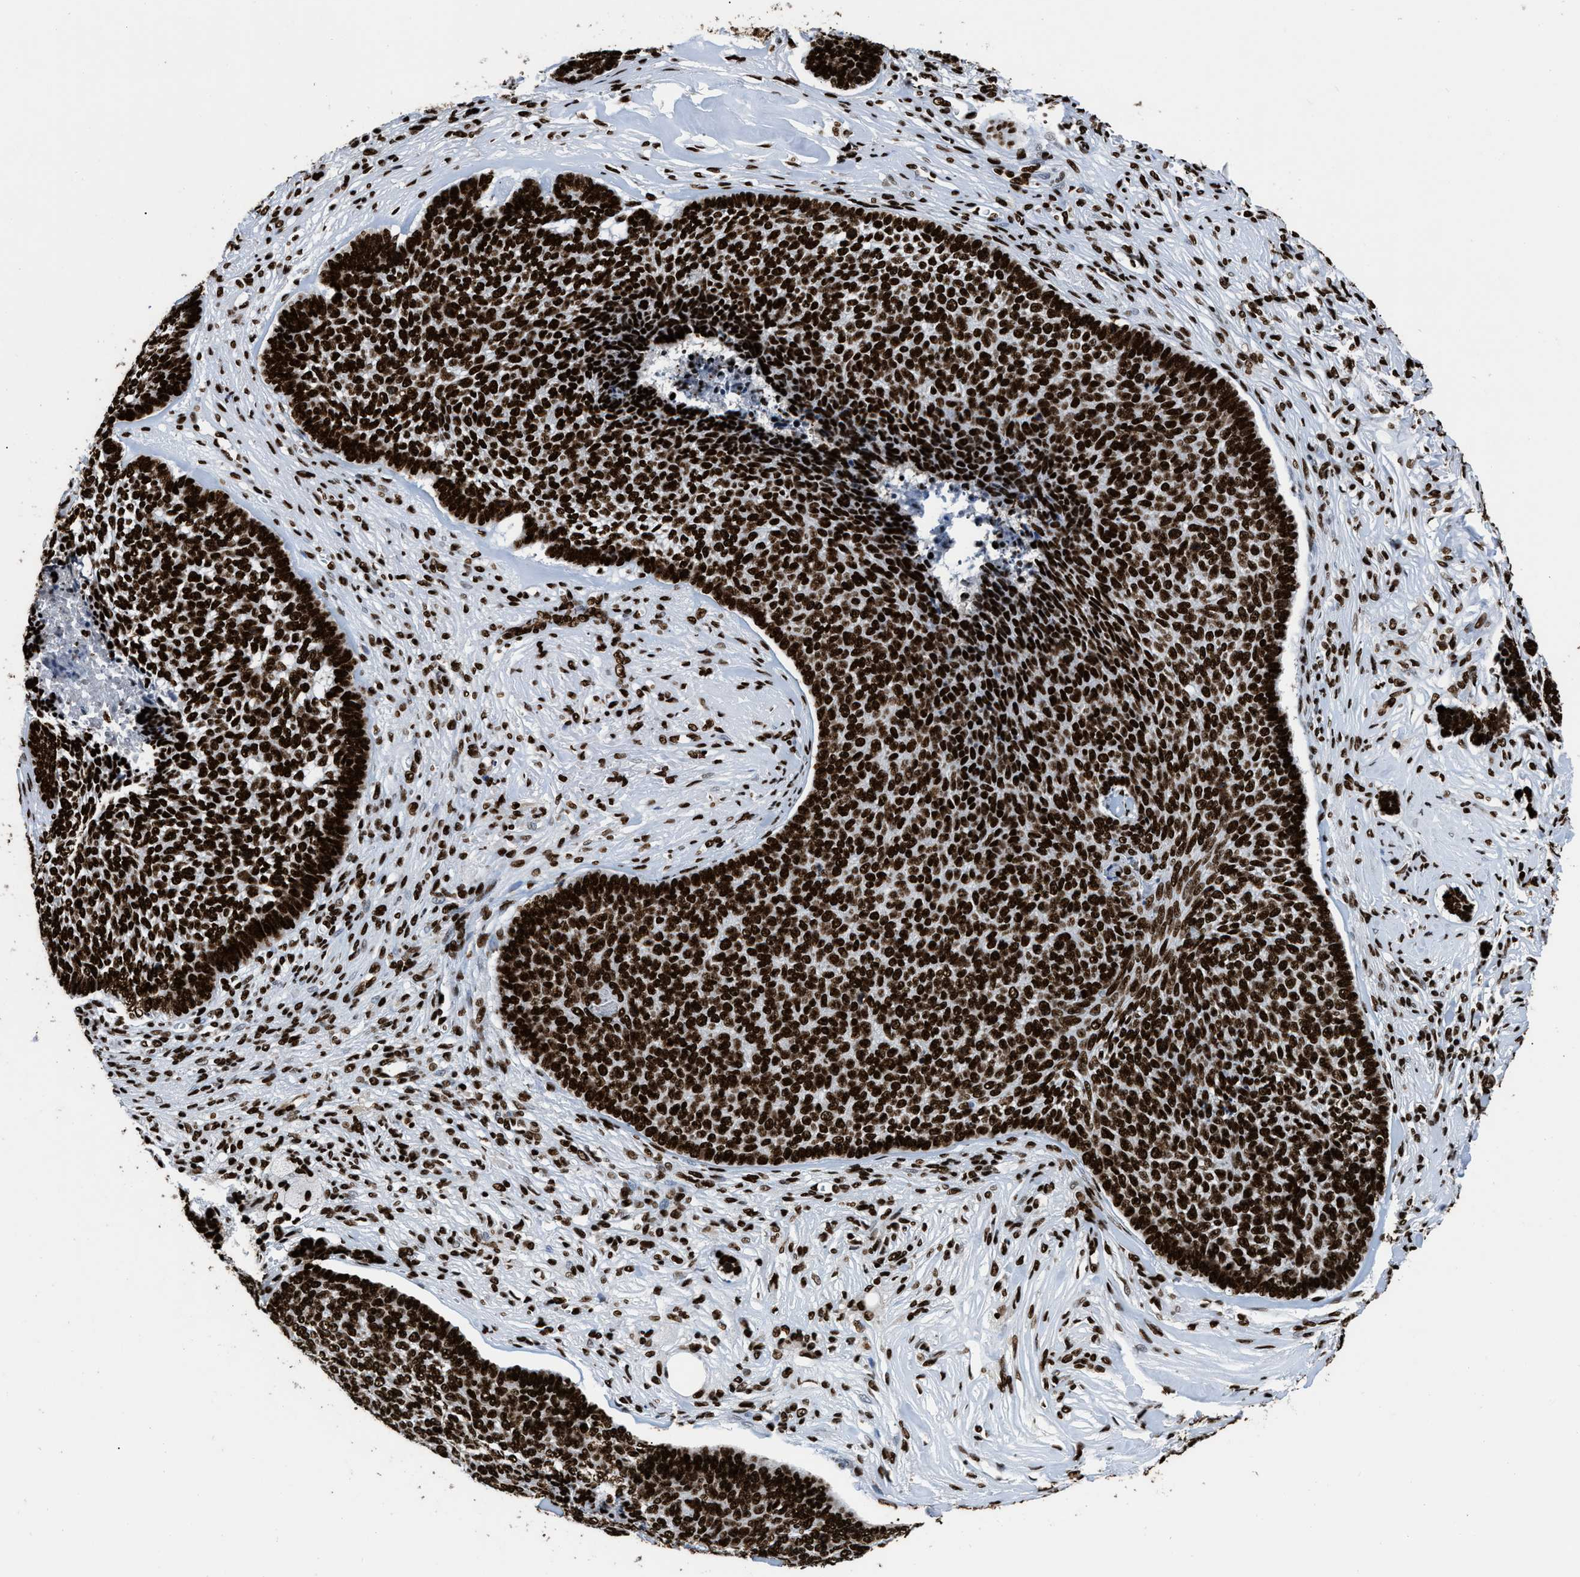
{"staining": {"intensity": "strong", "quantity": ">75%", "location": "nuclear"}, "tissue": "skin cancer", "cell_type": "Tumor cells", "image_type": "cancer", "snomed": [{"axis": "morphology", "description": "Basal cell carcinoma"}, {"axis": "topography", "description": "Skin"}], "caption": "This is an image of immunohistochemistry staining of skin basal cell carcinoma, which shows strong expression in the nuclear of tumor cells.", "gene": "HNRNPM", "patient": {"sex": "male", "age": 84}}